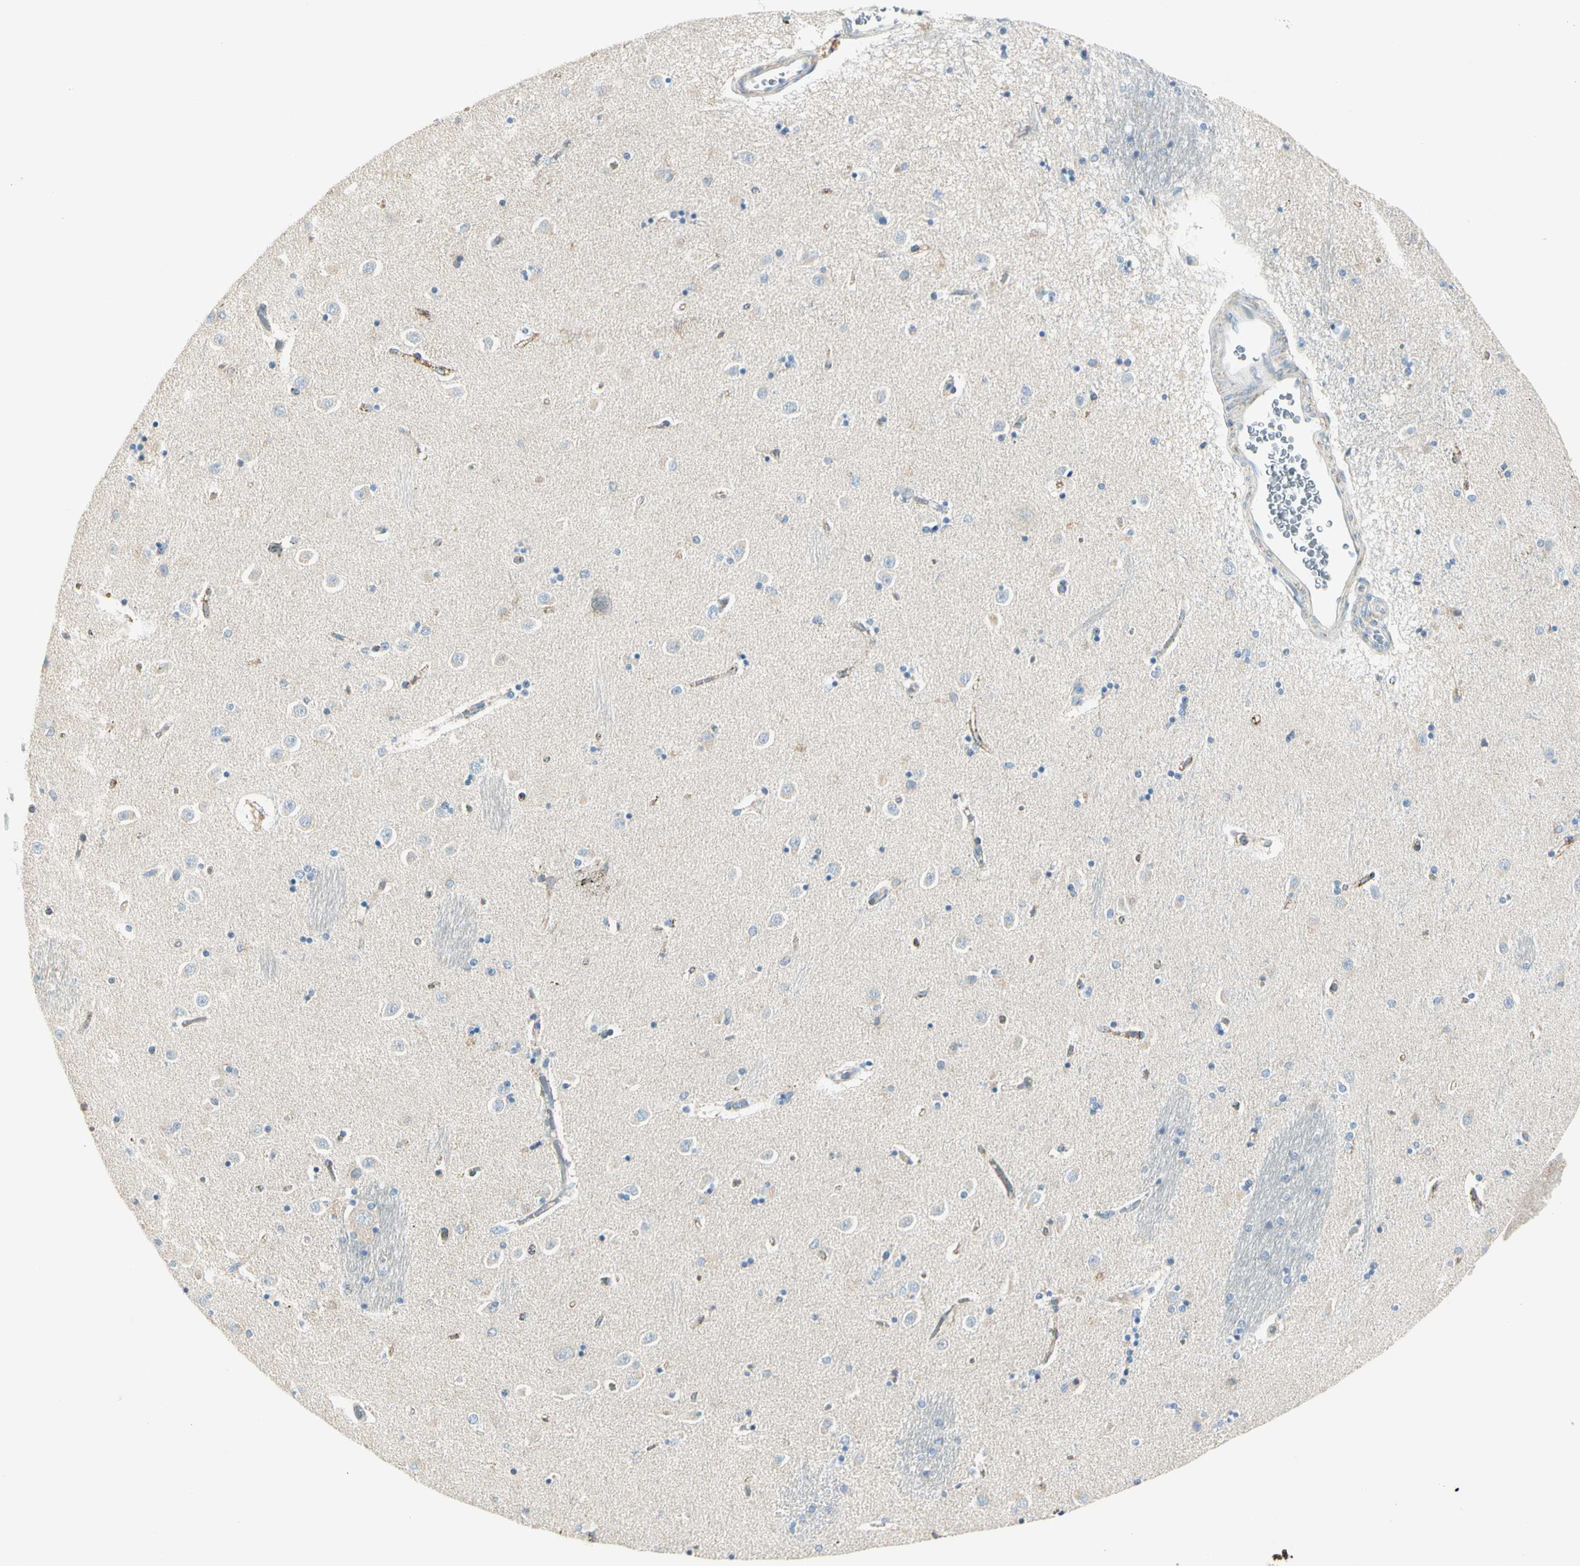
{"staining": {"intensity": "negative", "quantity": "none", "location": "none"}, "tissue": "caudate", "cell_type": "Glial cells", "image_type": "normal", "snomed": [{"axis": "morphology", "description": "Normal tissue, NOS"}, {"axis": "topography", "description": "Lateral ventricle wall"}], "caption": "DAB (3,3'-diaminobenzidine) immunohistochemical staining of normal human caudate displays no significant expression in glial cells.", "gene": "SLC6A15", "patient": {"sex": "female", "age": 54}}